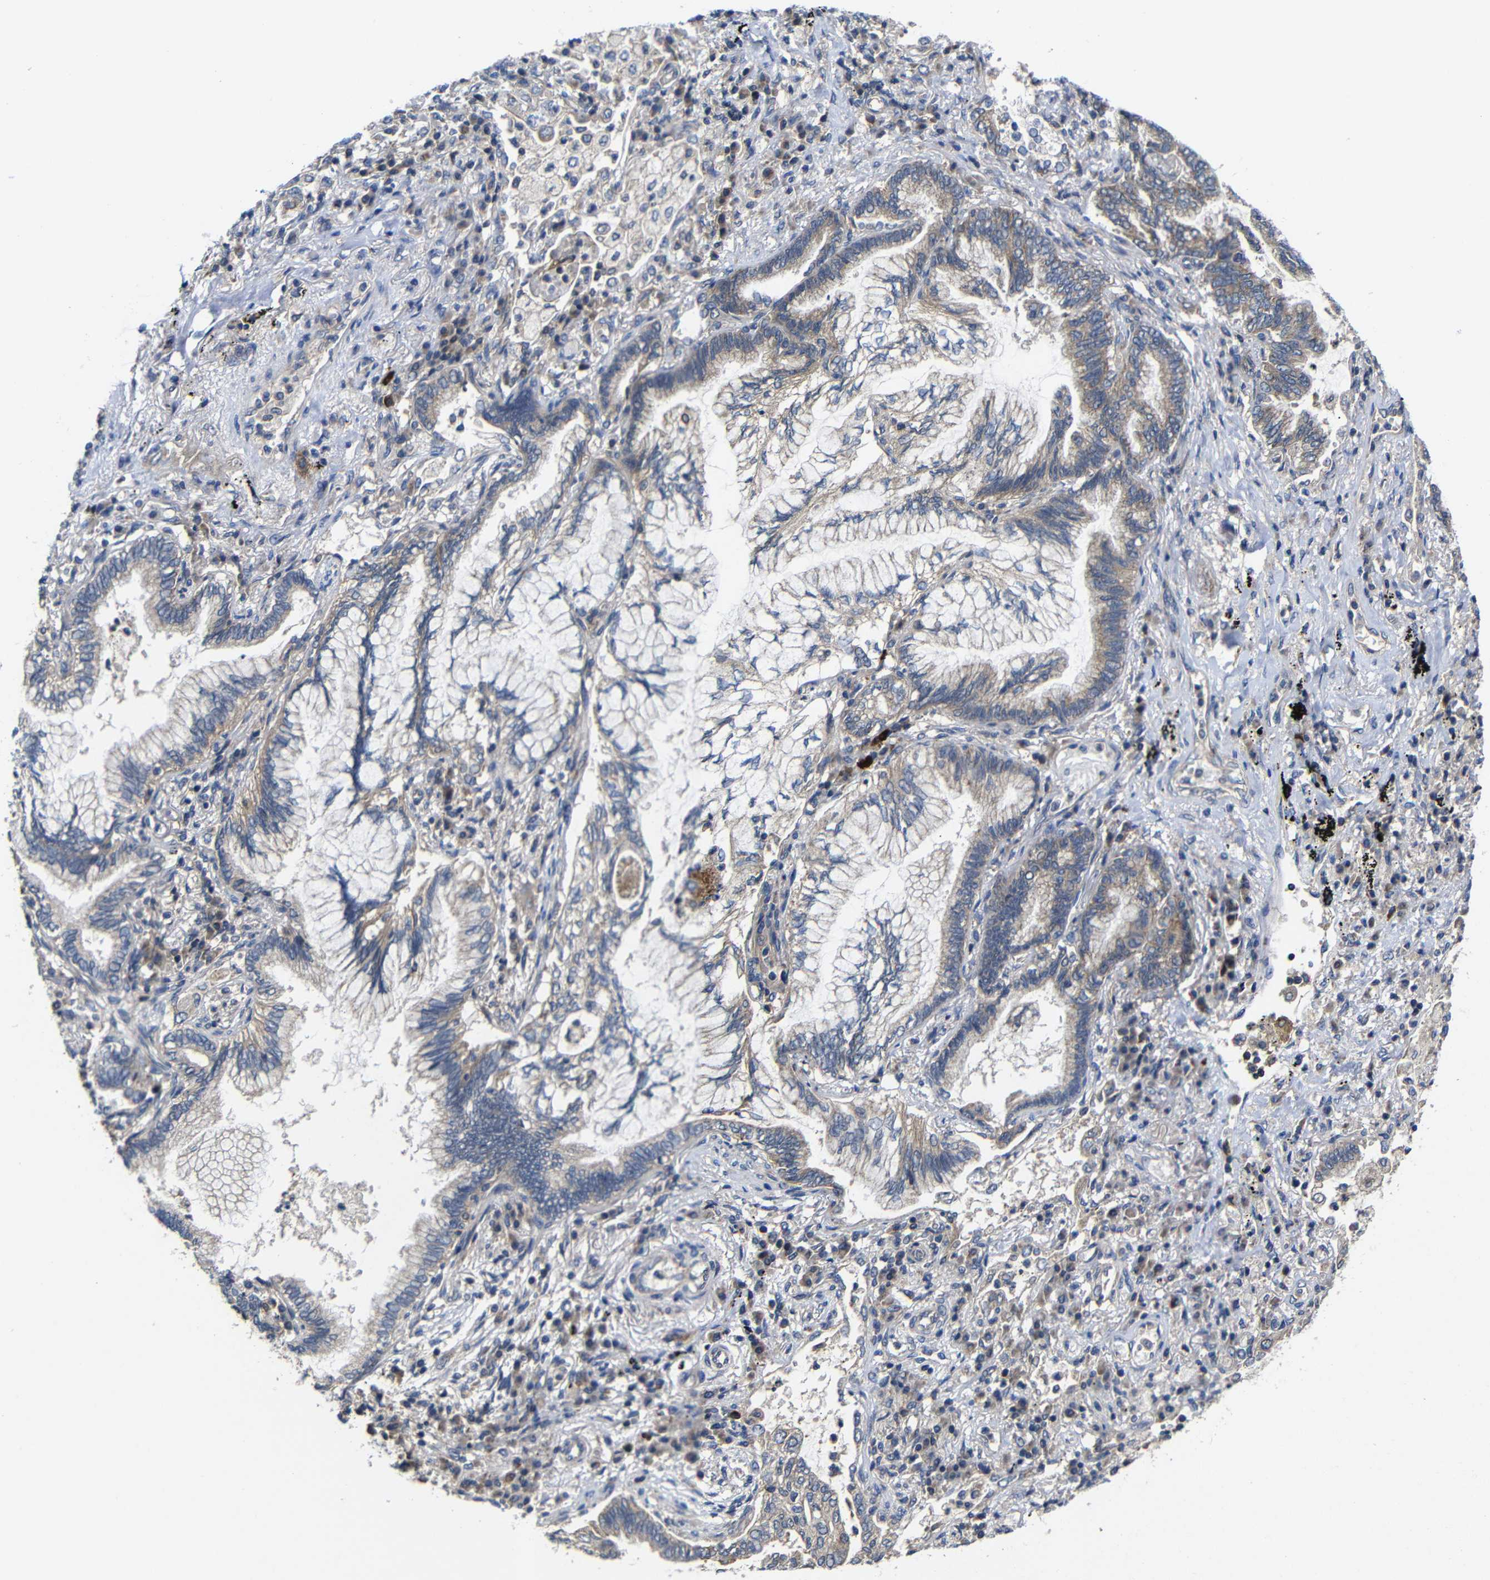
{"staining": {"intensity": "moderate", "quantity": "25%-75%", "location": "cytoplasmic/membranous"}, "tissue": "lung cancer", "cell_type": "Tumor cells", "image_type": "cancer", "snomed": [{"axis": "morphology", "description": "Normal tissue, NOS"}, {"axis": "morphology", "description": "Adenocarcinoma, NOS"}, {"axis": "topography", "description": "Bronchus"}, {"axis": "topography", "description": "Lung"}], "caption": "Lung adenocarcinoma tissue exhibits moderate cytoplasmic/membranous expression in approximately 25%-75% of tumor cells, visualized by immunohistochemistry. The staining is performed using DAB (3,3'-diaminobenzidine) brown chromogen to label protein expression. The nuclei are counter-stained blue using hematoxylin.", "gene": "LPAR5", "patient": {"sex": "female", "age": 70}}